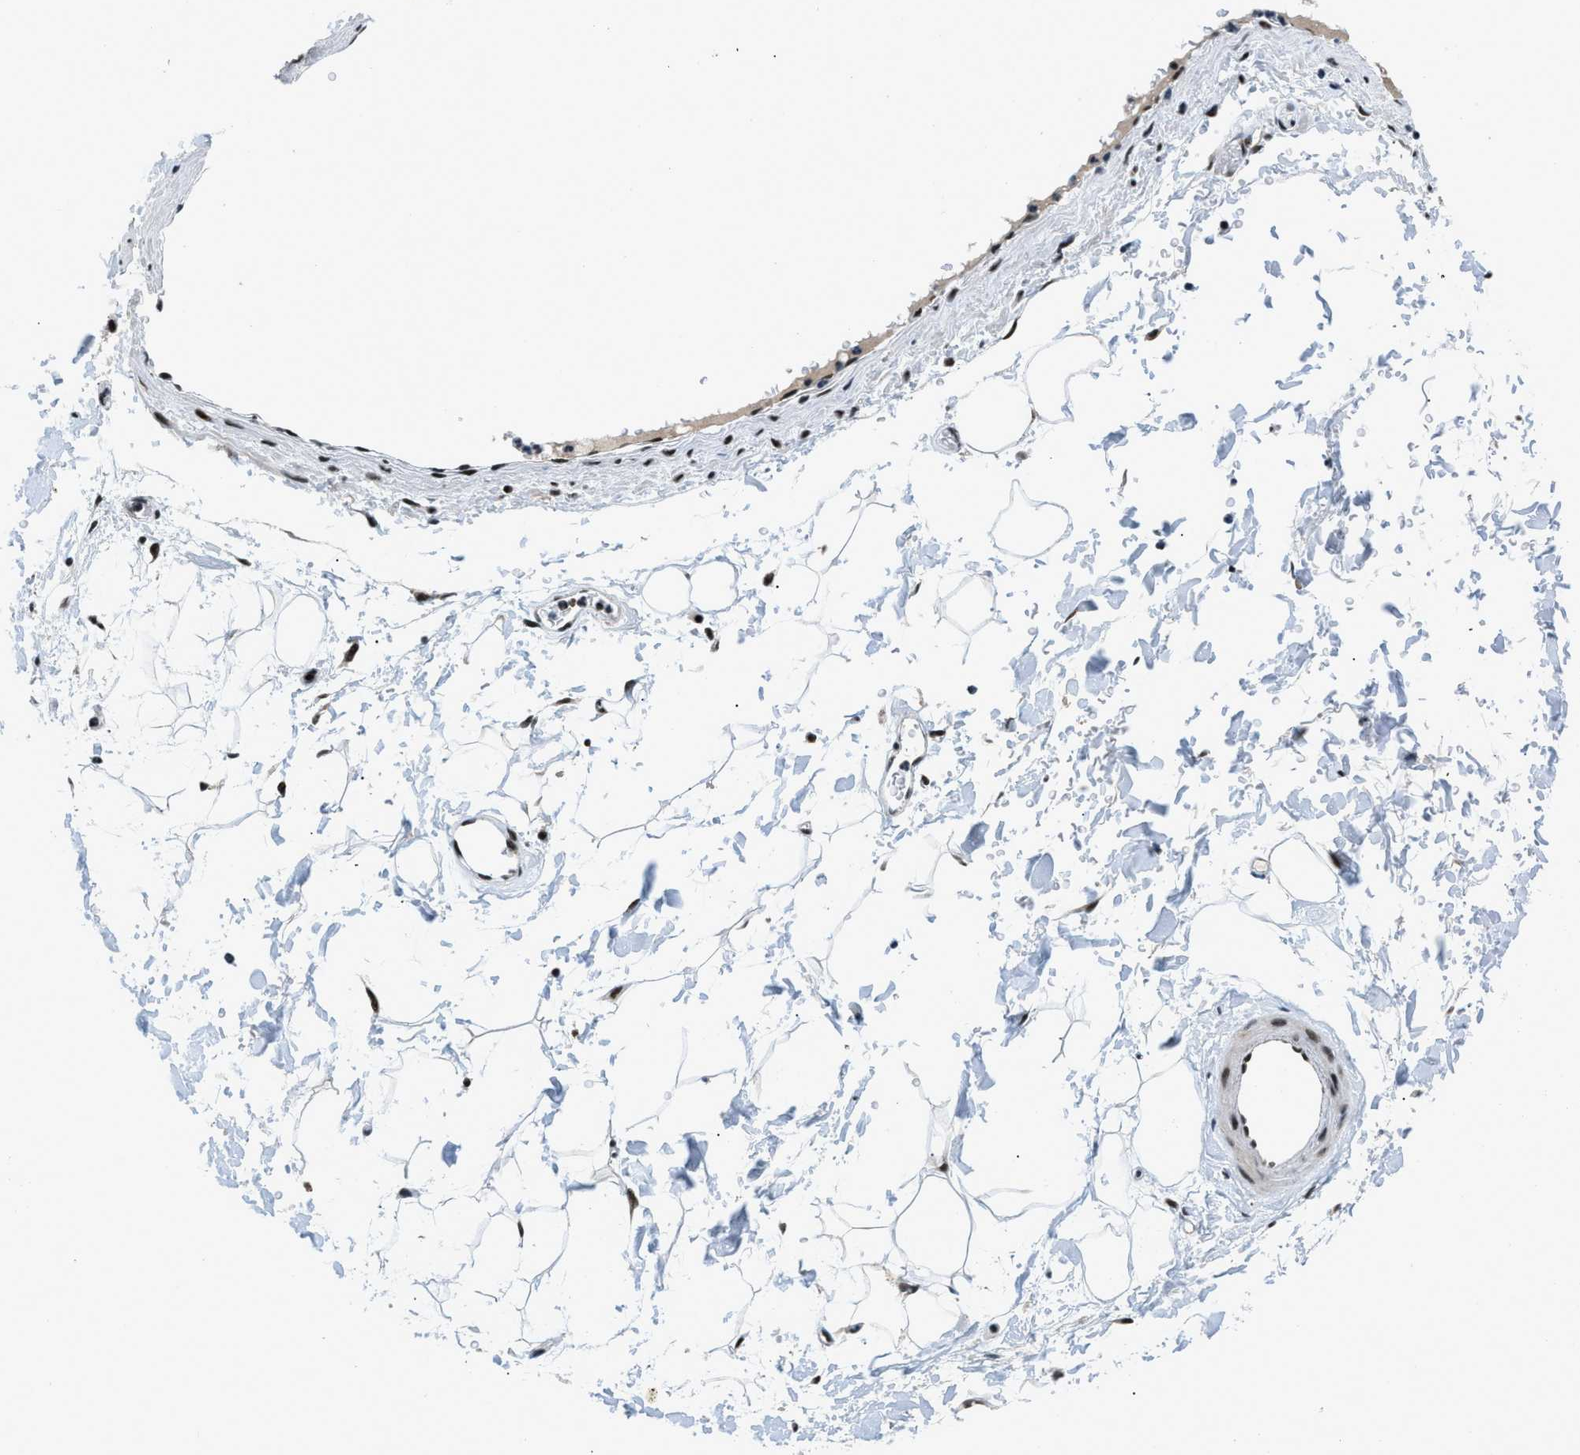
{"staining": {"intensity": "strong", "quantity": ">75%", "location": "nuclear"}, "tissue": "adipose tissue", "cell_type": "Adipocytes", "image_type": "normal", "snomed": [{"axis": "morphology", "description": "Normal tissue, NOS"}, {"axis": "topography", "description": "Soft tissue"}], "caption": "An image of human adipose tissue stained for a protein demonstrates strong nuclear brown staining in adipocytes. The protein is stained brown, and the nuclei are stained in blue (DAB IHC with brightfield microscopy, high magnification).", "gene": "KDM3B", "patient": {"sex": "male", "age": 72}}